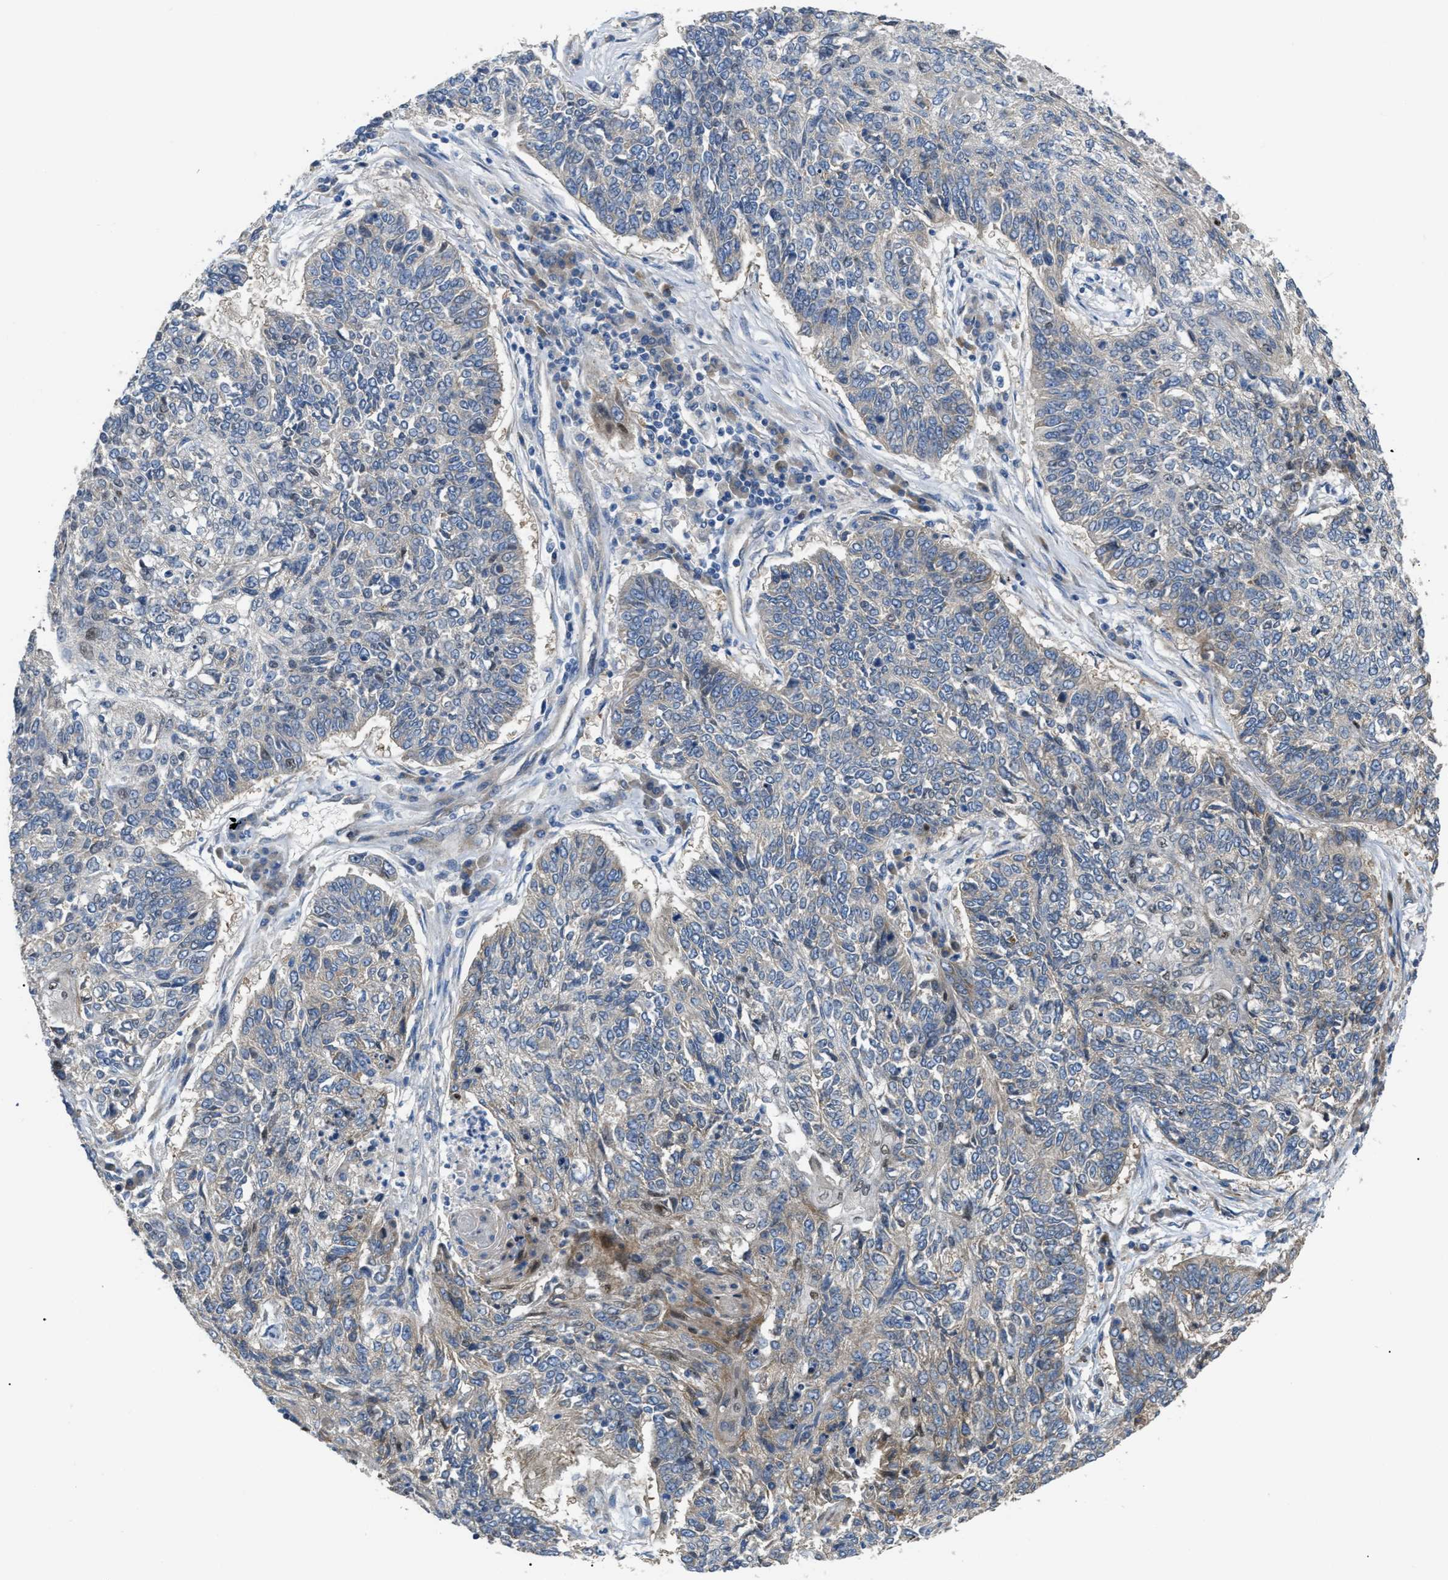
{"staining": {"intensity": "weak", "quantity": "<25%", "location": "cytoplasmic/membranous"}, "tissue": "lung cancer", "cell_type": "Tumor cells", "image_type": "cancer", "snomed": [{"axis": "morphology", "description": "Normal tissue, NOS"}, {"axis": "morphology", "description": "Squamous cell carcinoma, NOS"}, {"axis": "topography", "description": "Cartilage tissue"}, {"axis": "topography", "description": "Bronchus"}, {"axis": "topography", "description": "Lung"}], "caption": "This is an immunohistochemistry image of human lung squamous cell carcinoma. There is no staining in tumor cells.", "gene": "DHX58", "patient": {"sex": "female", "age": 49}}